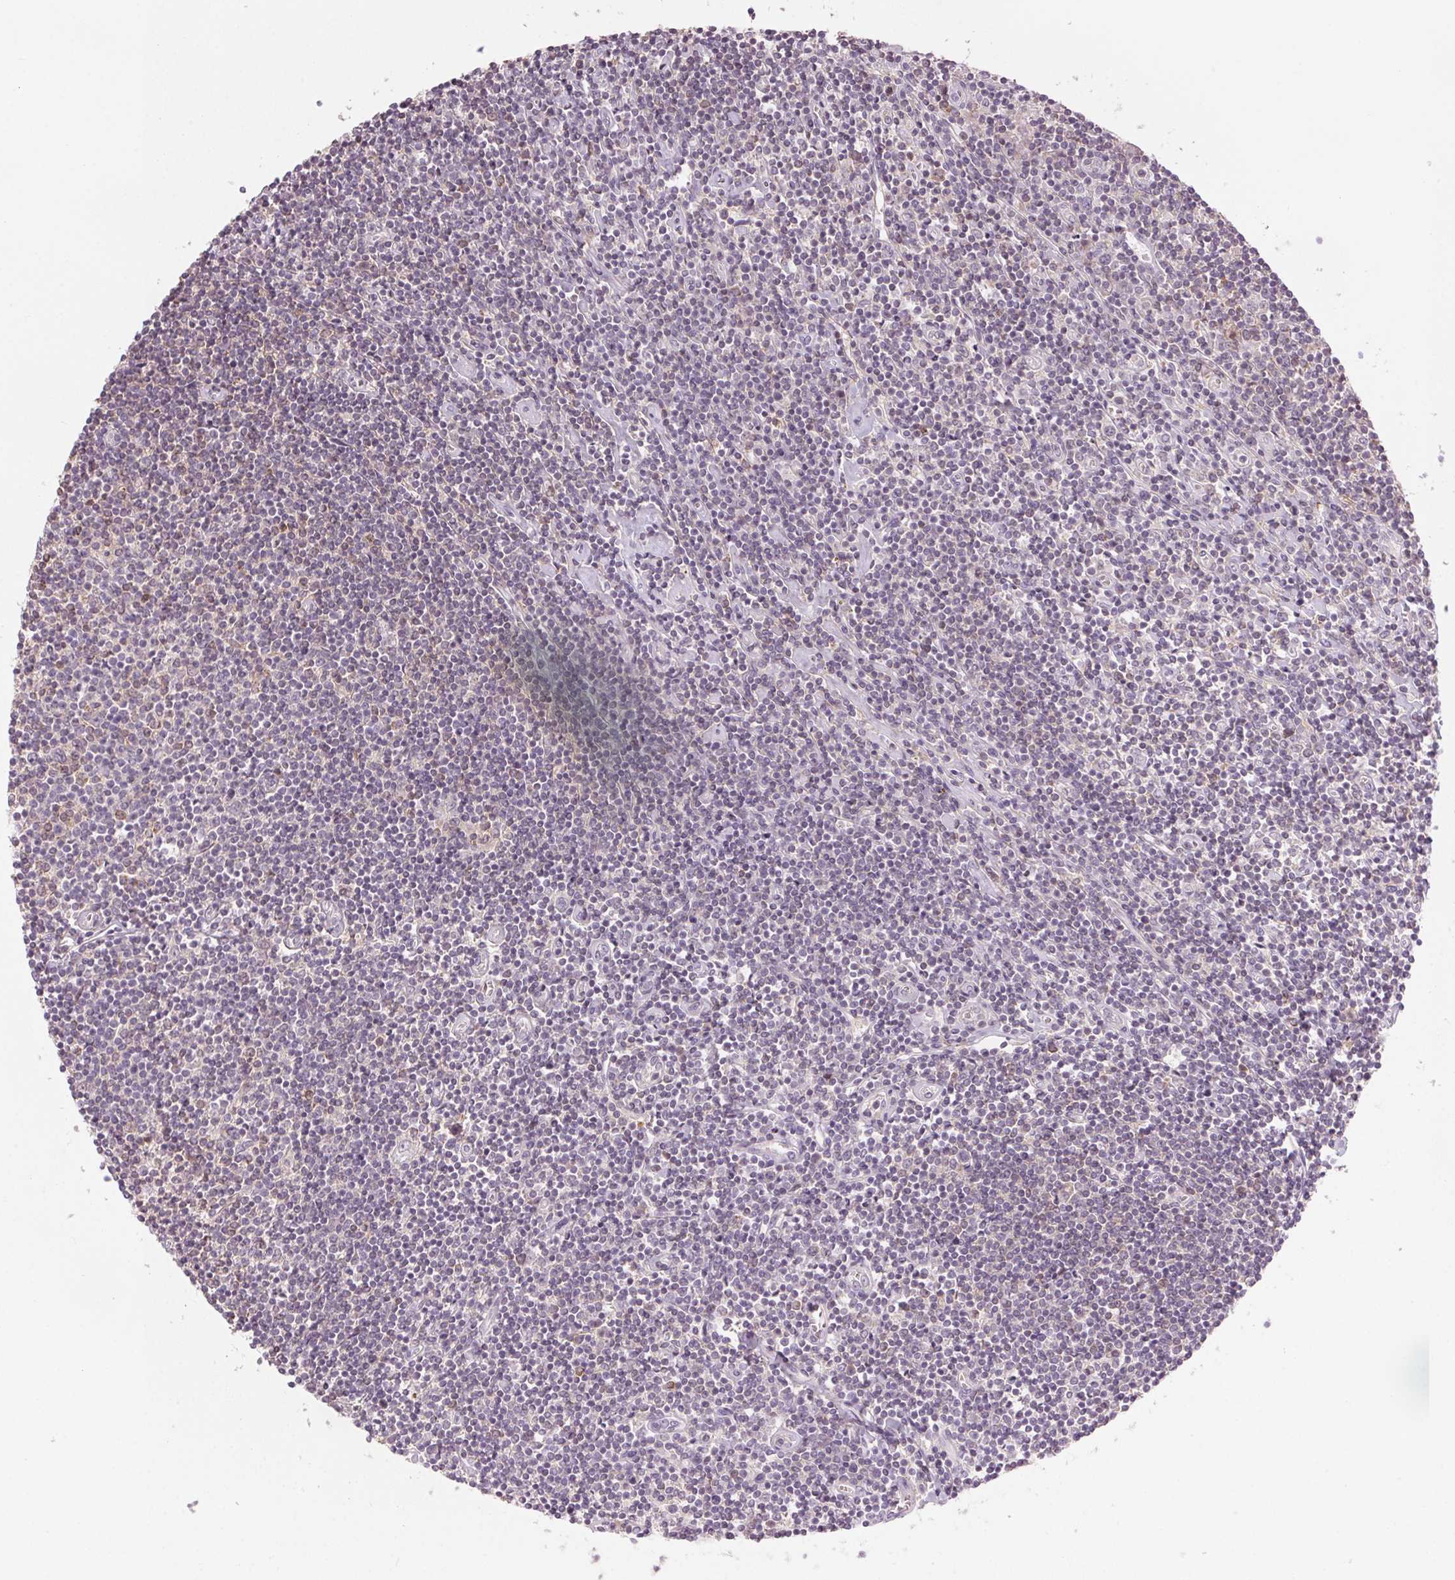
{"staining": {"intensity": "negative", "quantity": "none", "location": "none"}, "tissue": "lymphoma", "cell_type": "Tumor cells", "image_type": "cancer", "snomed": [{"axis": "morphology", "description": "Hodgkin's disease, NOS"}, {"axis": "topography", "description": "Lymph node"}], "caption": "Tumor cells show no significant protein expression in Hodgkin's disease.", "gene": "HHLA2", "patient": {"sex": "male", "age": 40}}